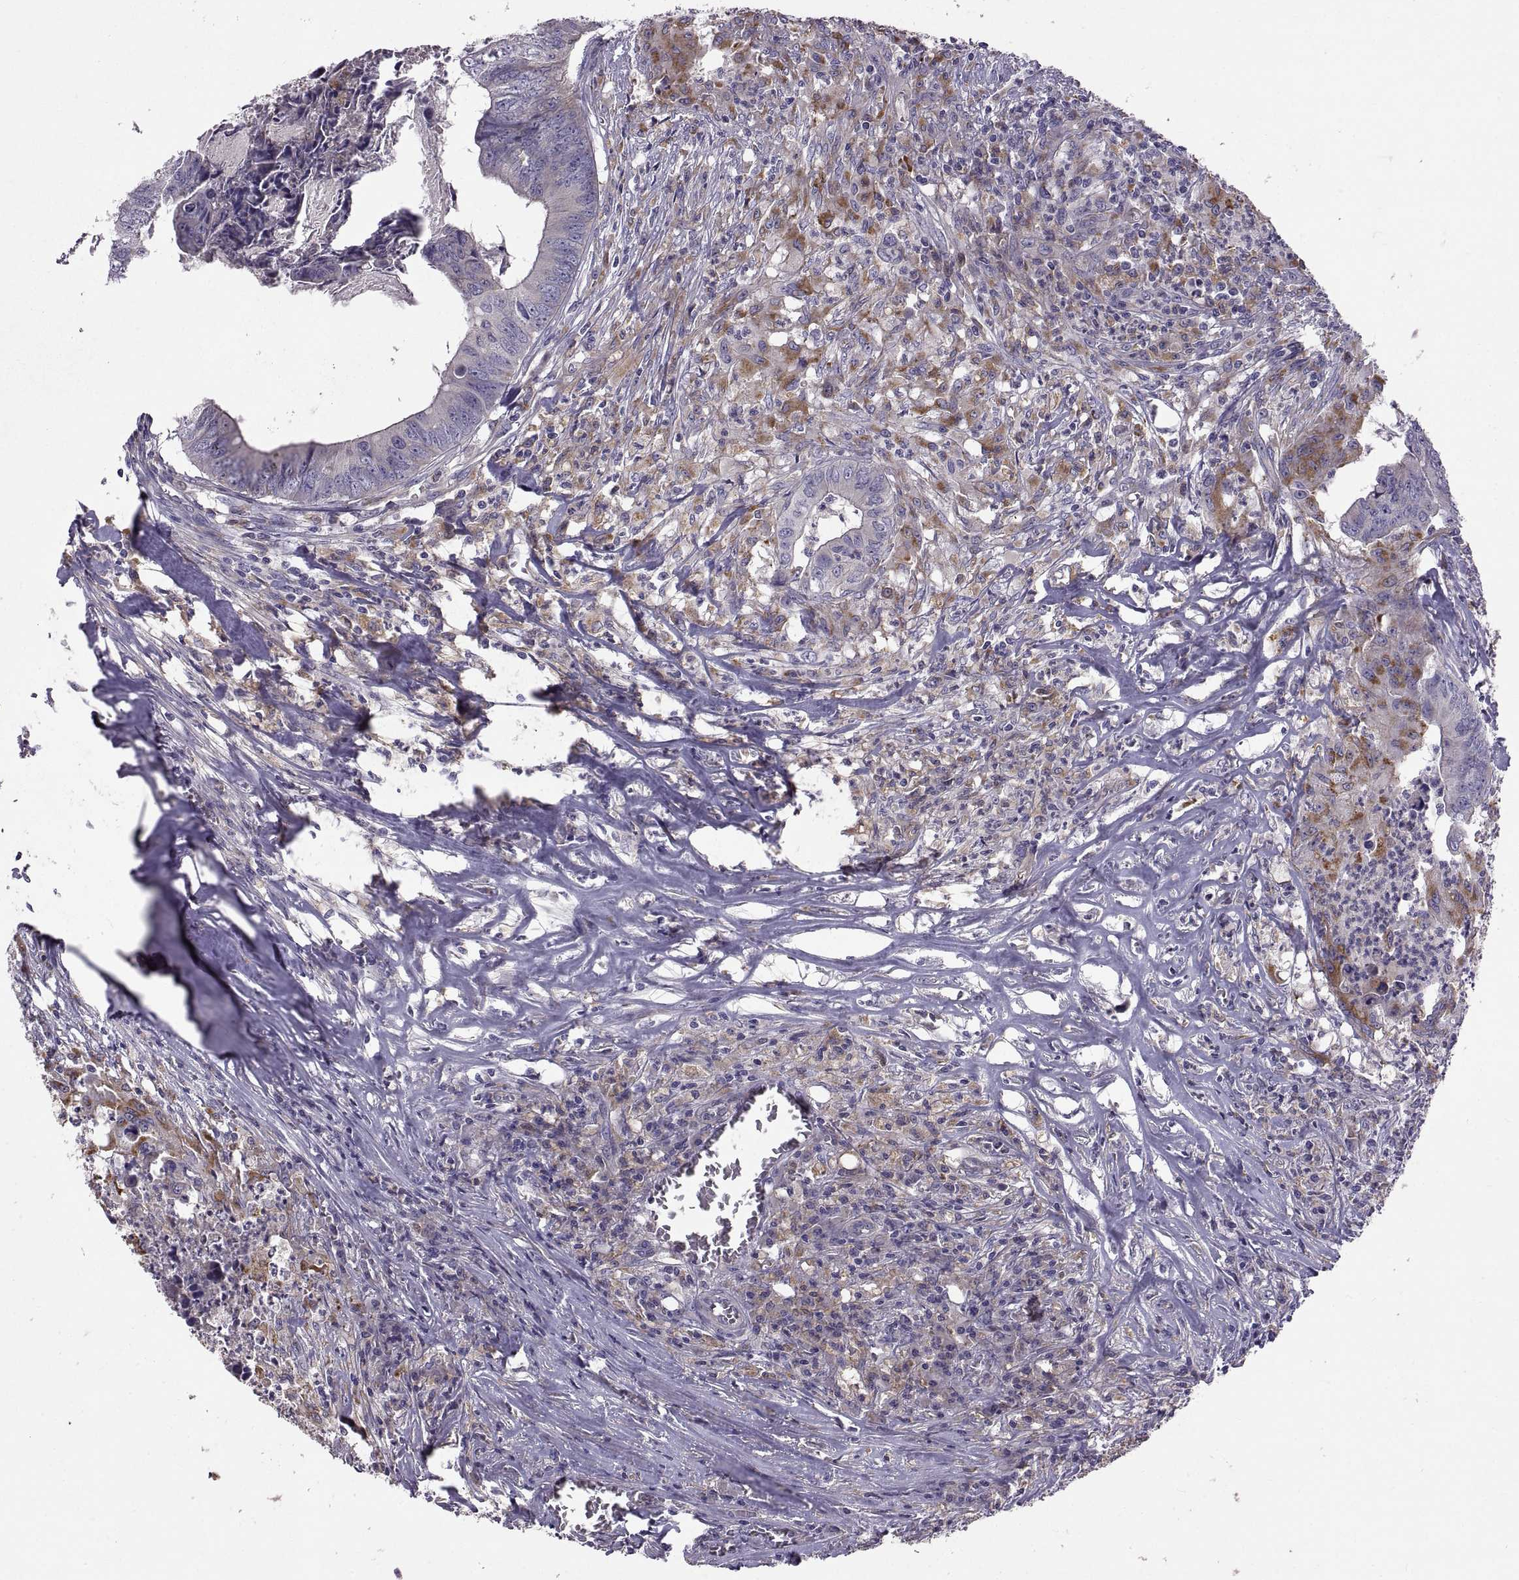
{"staining": {"intensity": "negative", "quantity": "none", "location": "none"}, "tissue": "colorectal cancer", "cell_type": "Tumor cells", "image_type": "cancer", "snomed": [{"axis": "morphology", "description": "Adenocarcinoma, NOS"}, {"axis": "topography", "description": "Colon"}], "caption": "Human colorectal cancer stained for a protein using immunohistochemistry (IHC) exhibits no expression in tumor cells.", "gene": "ARSL", "patient": {"sex": "male", "age": 84}}